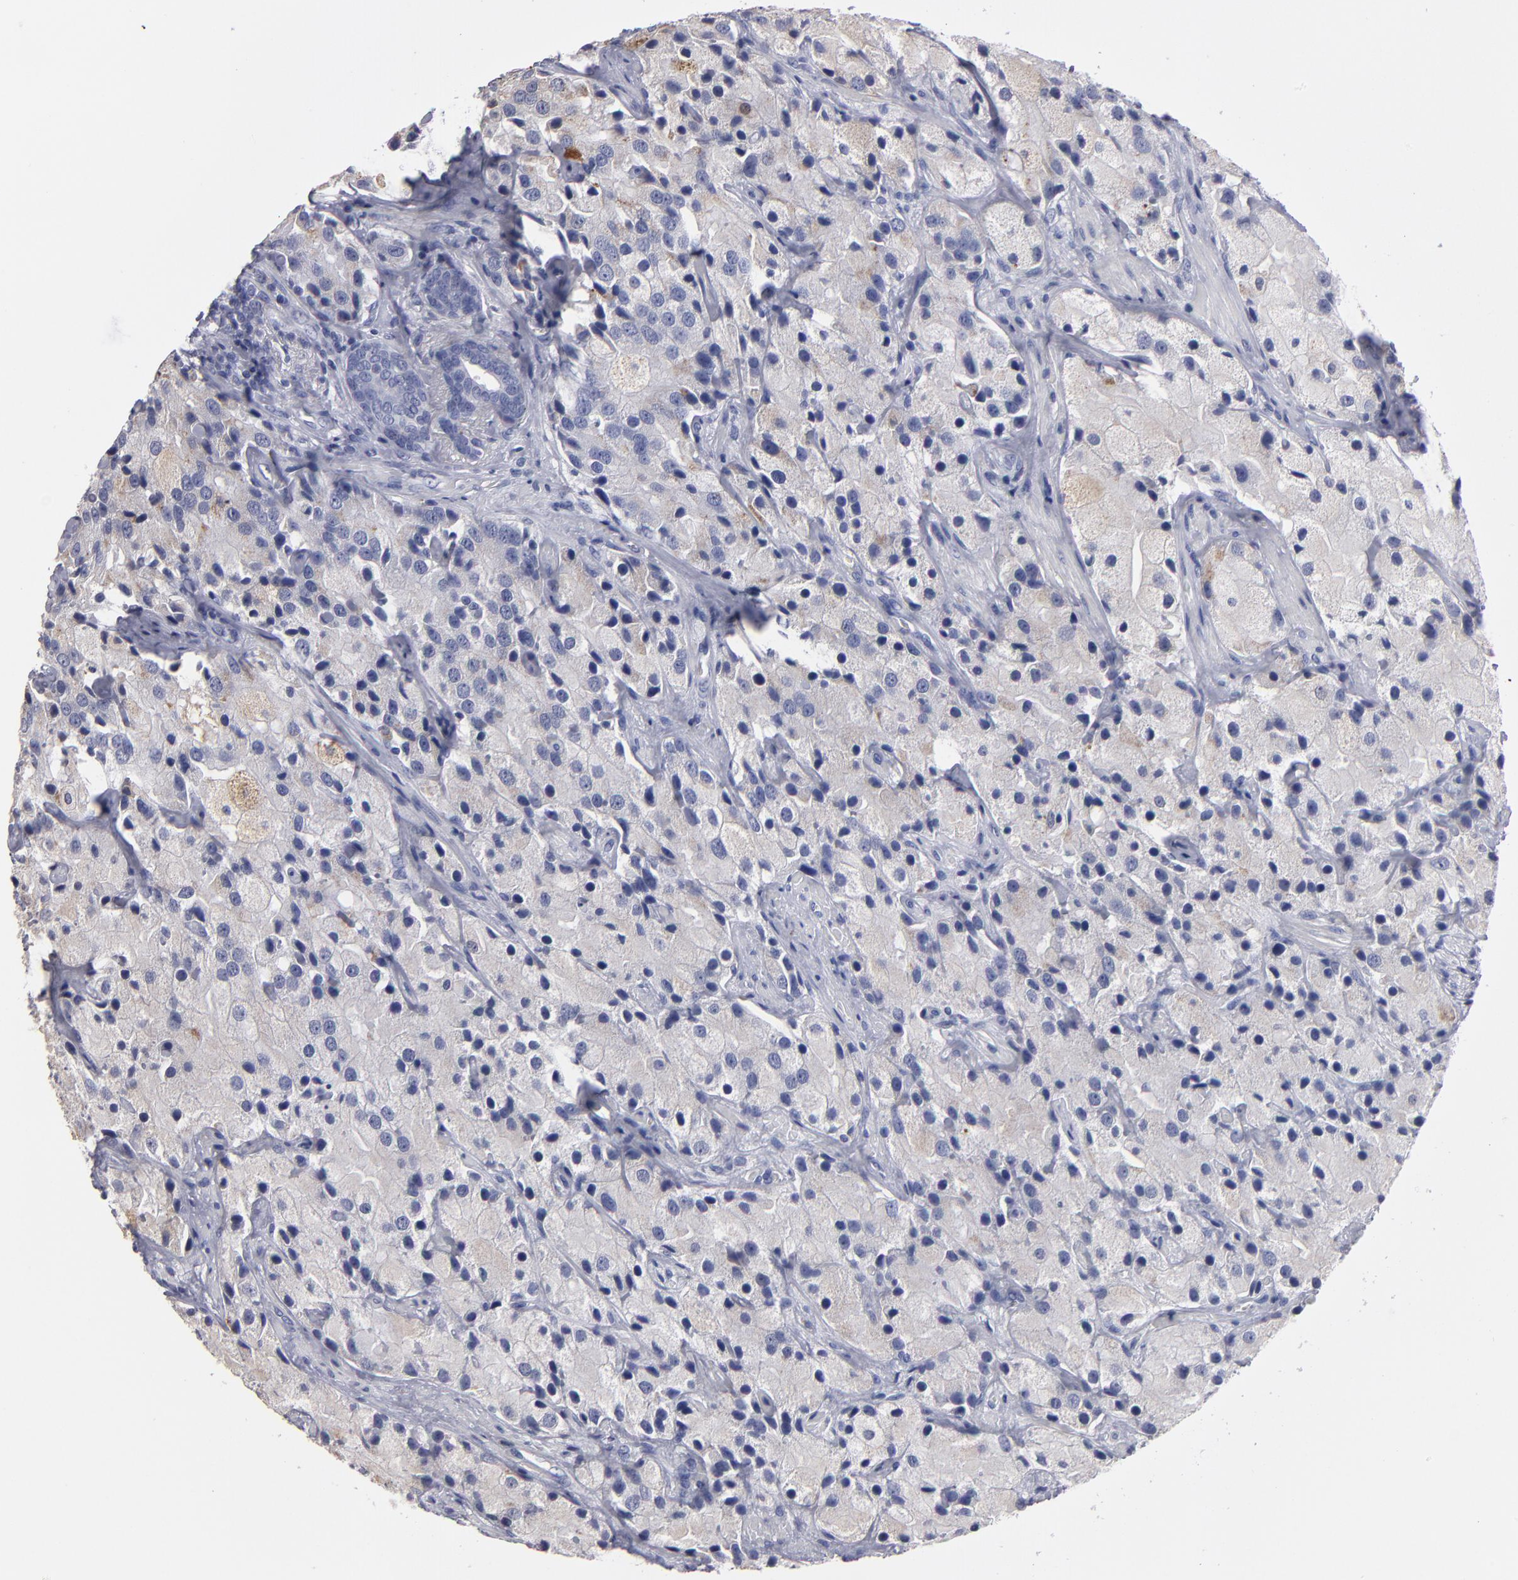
{"staining": {"intensity": "weak", "quantity": "<25%", "location": "cytoplasmic/membranous"}, "tissue": "prostate cancer", "cell_type": "Tumor cells", "image_type": "cancer", "snomed": [{"axis": "morphology", "description": "Adenocarcinoma, High grade"}, {"axis": "topography", "description": "Prostate"}], "caption": "Tumor cells show no significant staining in prostate cancer (adenocarcinoma (high-grade)). (DAB (3,3'-diaminobenzidine) IHC with hematoxylin counter stain).", "gene": "FABP4", "patient": {"sex": "male", "age": 70}}